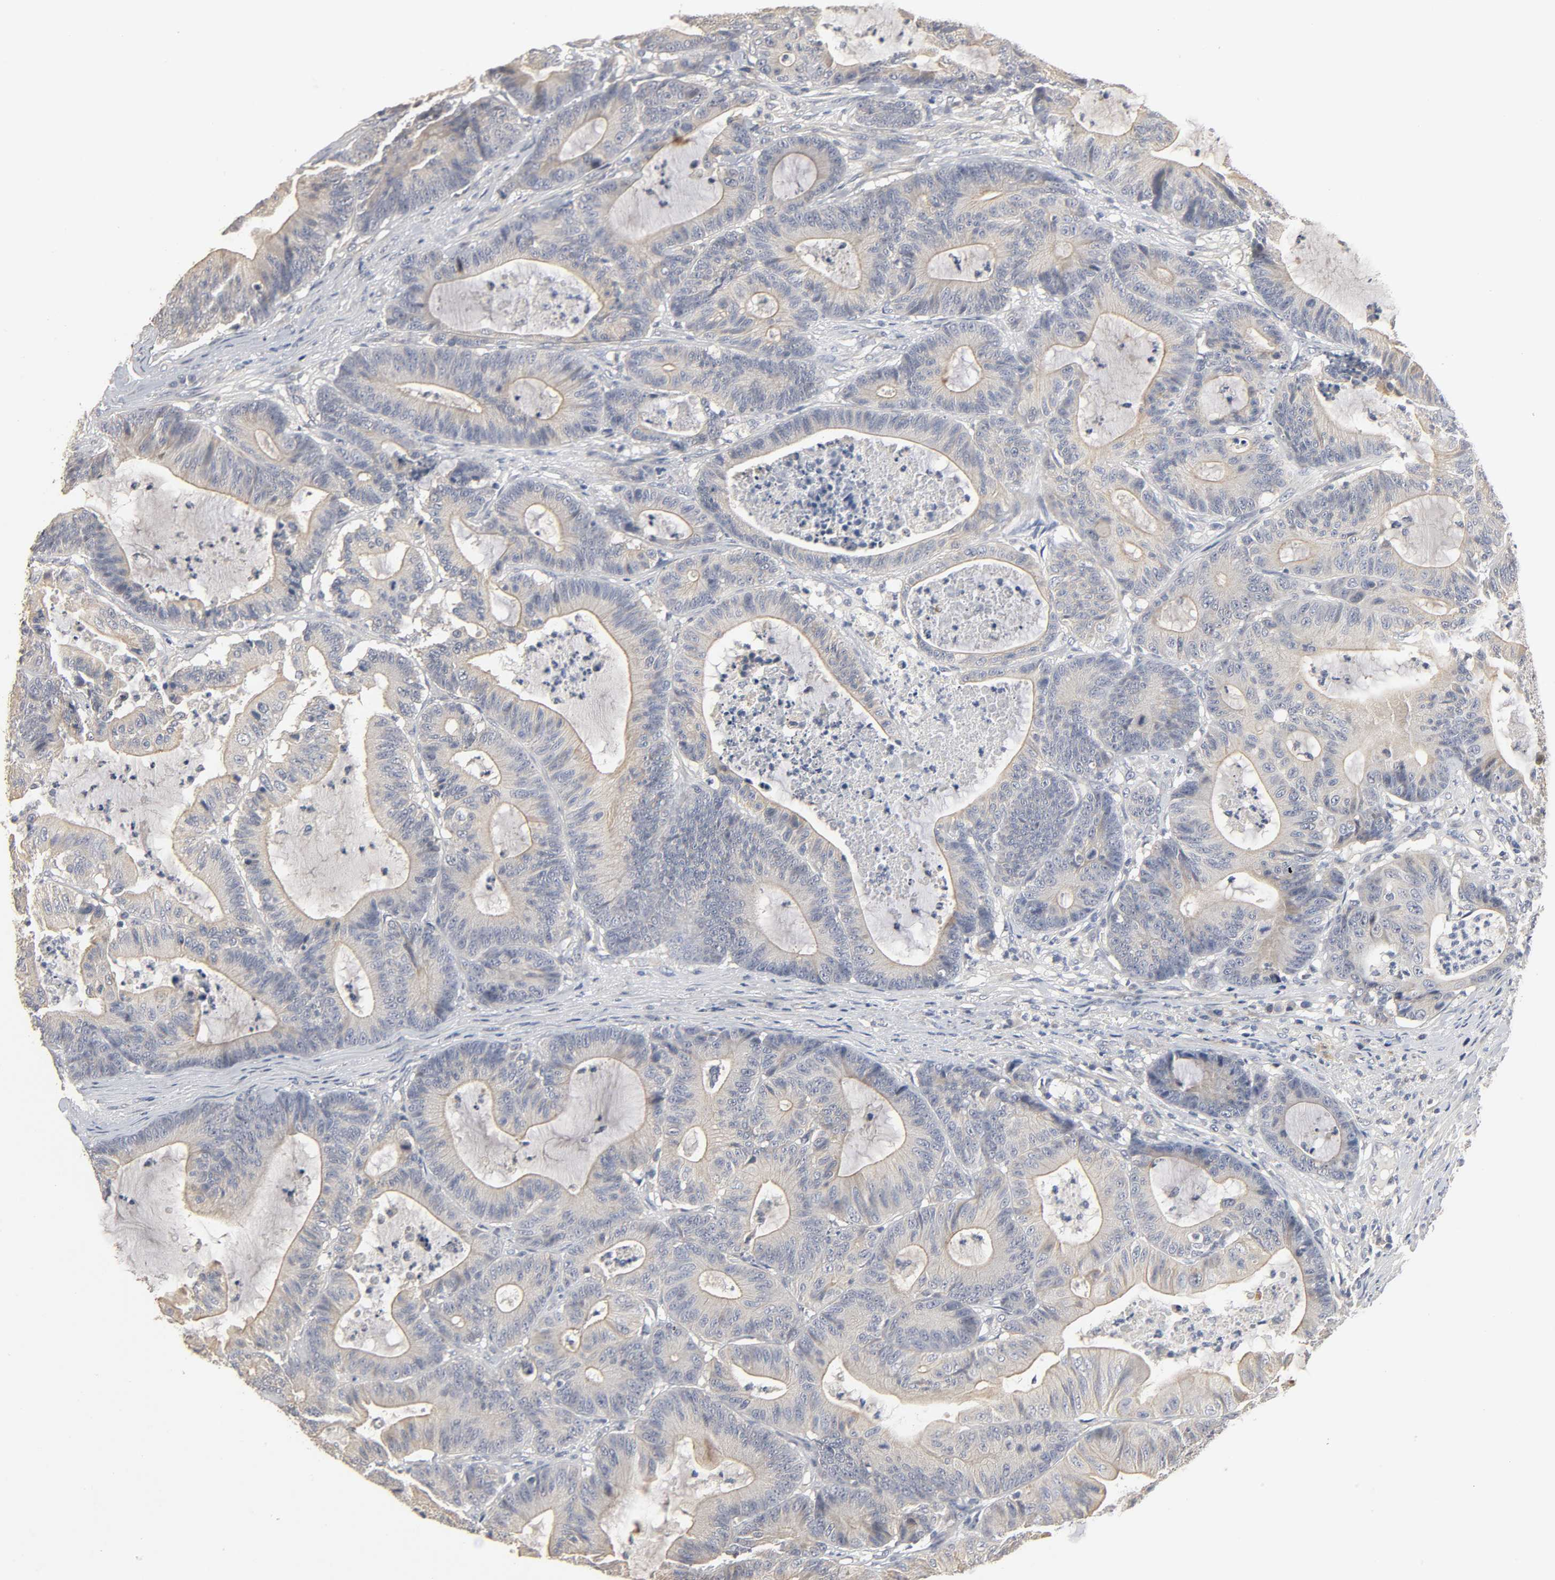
{"staining": {"intensity": "weak", "quantity": "<25%", "location": "cytoplasmic/membranous"}, "tissue": "colorectal cancer", "cell_type": "Tumor cells", "image_type": "cancer", "snomed": [{"axis": "morphology", "description": "Adenocarcinoma, NOS"}, {"axis": "topography", "description": "Colon"}], "caption": "Immunohistochemical staining of human adenocarcinoma (colorectal) displays no significant positivity in tumor cells.", "gene": "SLC10A2", "patient": {"sex": "female", "age": 84}}